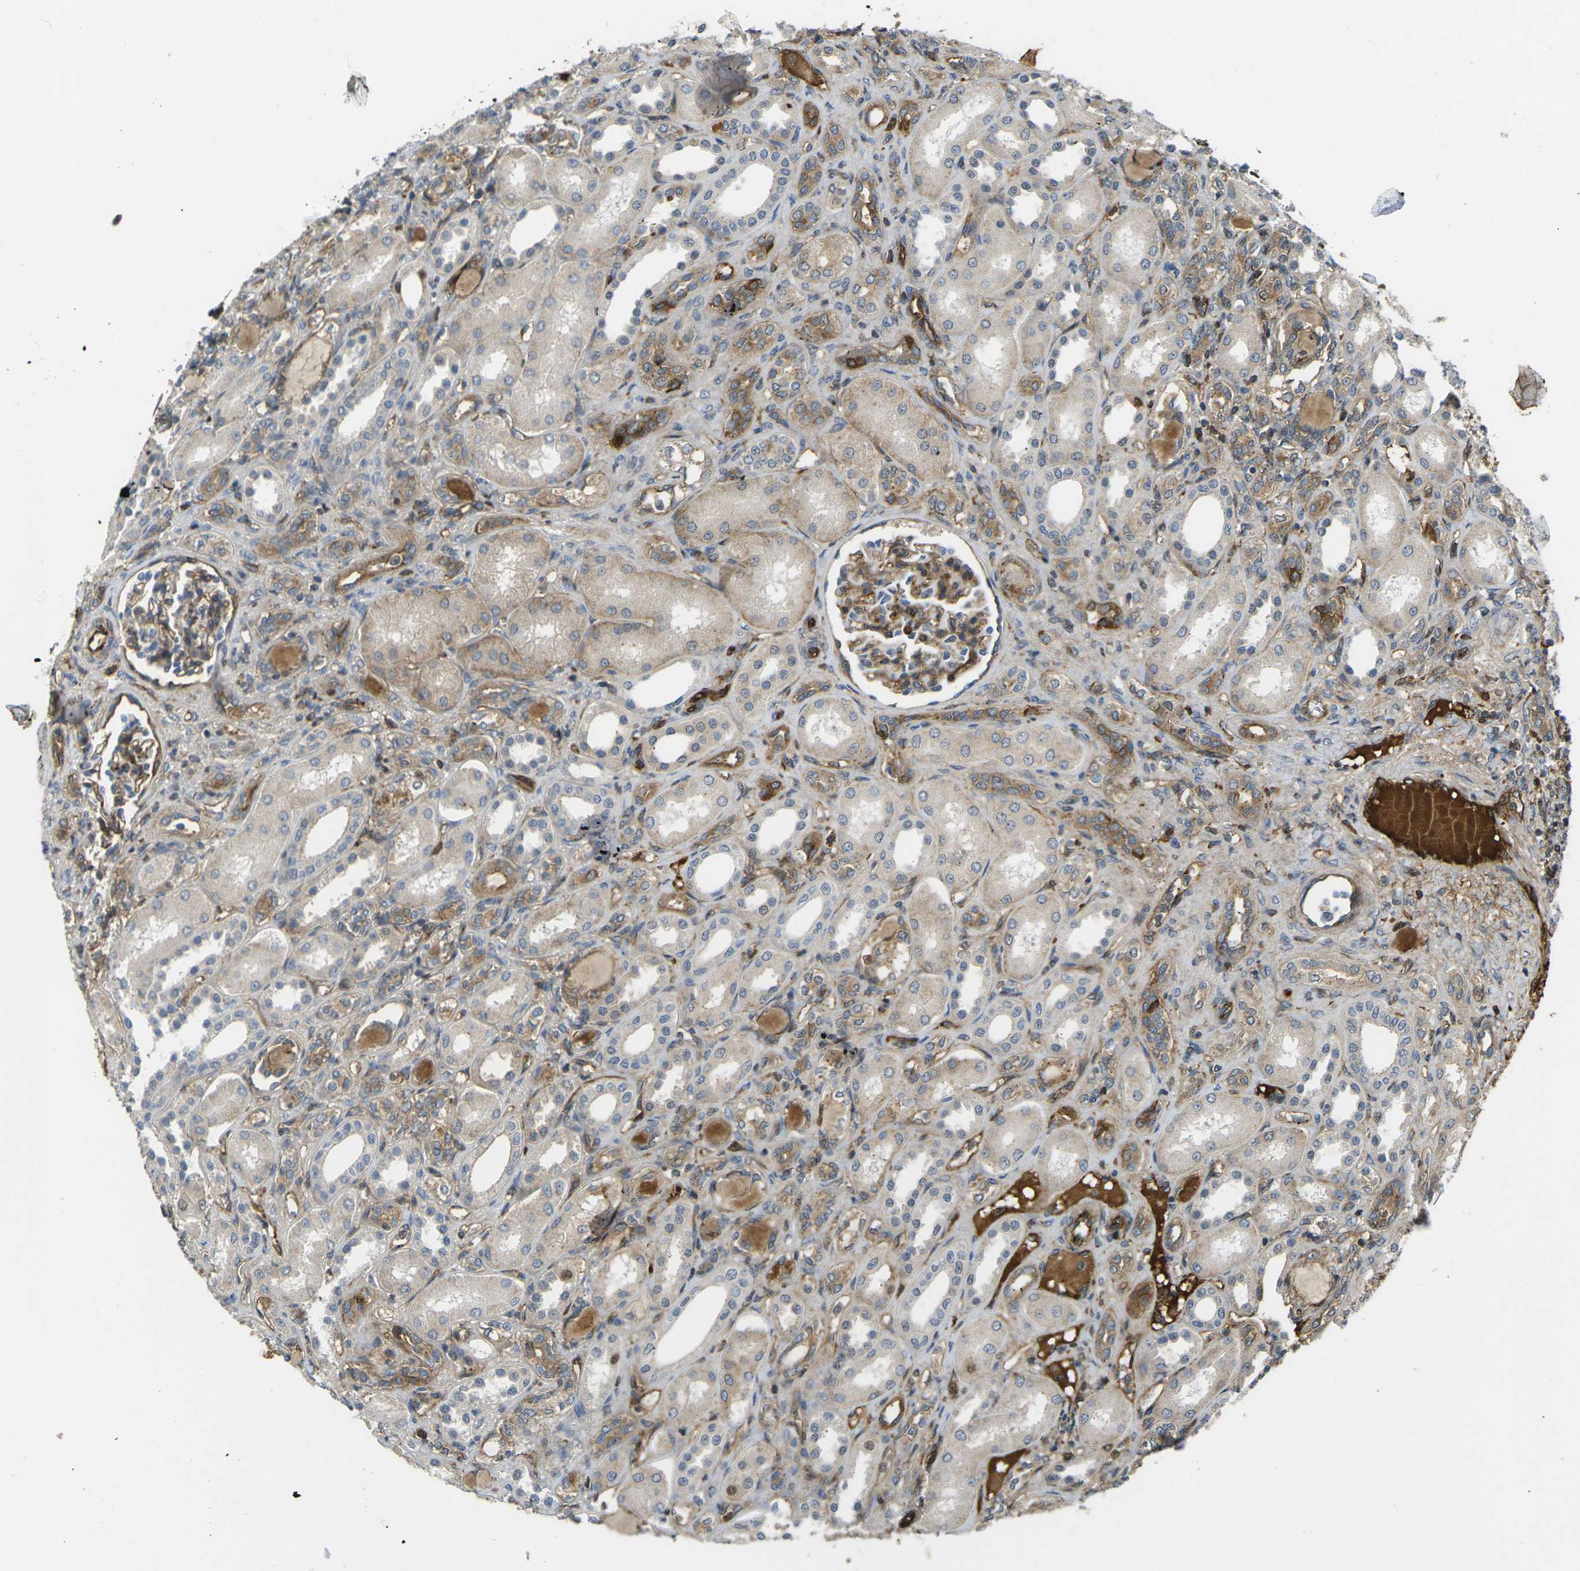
{"staining": {"intensity": "moderate", "quantity": ">75%", "location": "cytoplasmic/membranous"}, "tissue": "kidney", "cell_type": "Cells in glomeruli", "image_type": "normal", "snomed": [{"axis": "morphology", "description": "Normal tissue, NOS"}, {"axis": "topography", "description": "Kidney"}], "caption": "Kidney stained for a protein shows moderate cytoplasmic/membranous positivity in cells in glomeruli. (DAB (3,3'-diaminobenzidine) = brown stain, brightfield microscopy at high magnification).", "gene": "ECE1", "patient": {"sex": "male", "age": 7}}